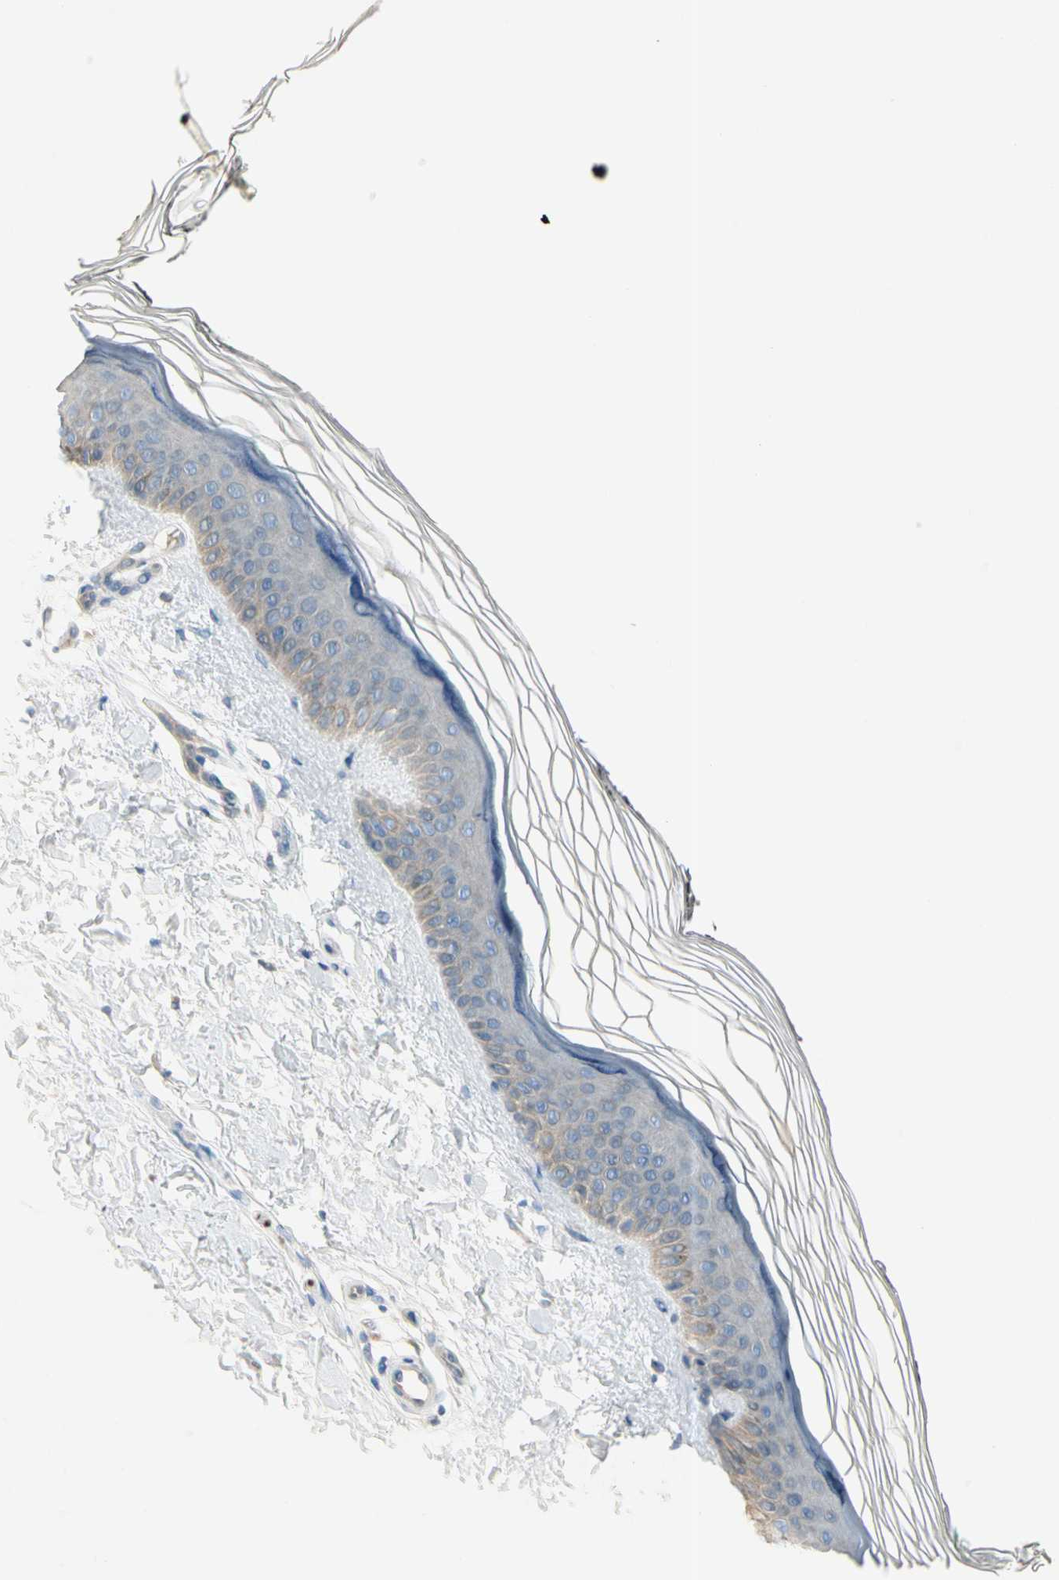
{"staining": {"intensity": "negative", "quantity": "none", "location": "none"}, "tissue": "skin", "cell_type": "Fibroblasts", "image_type": "normal", "snomed": [{"axis": "morphology", "description": "Normal tissue, NOS"}, {"axis": "topography", "description": "Skin"}], "caption": "This is an immunohistochemistry (IHC) photomicrograph of benign skin. There is no expression in fibroblasts.", "gene": "CYP2E1", "patient": {"sex": "female", "age": 19}}